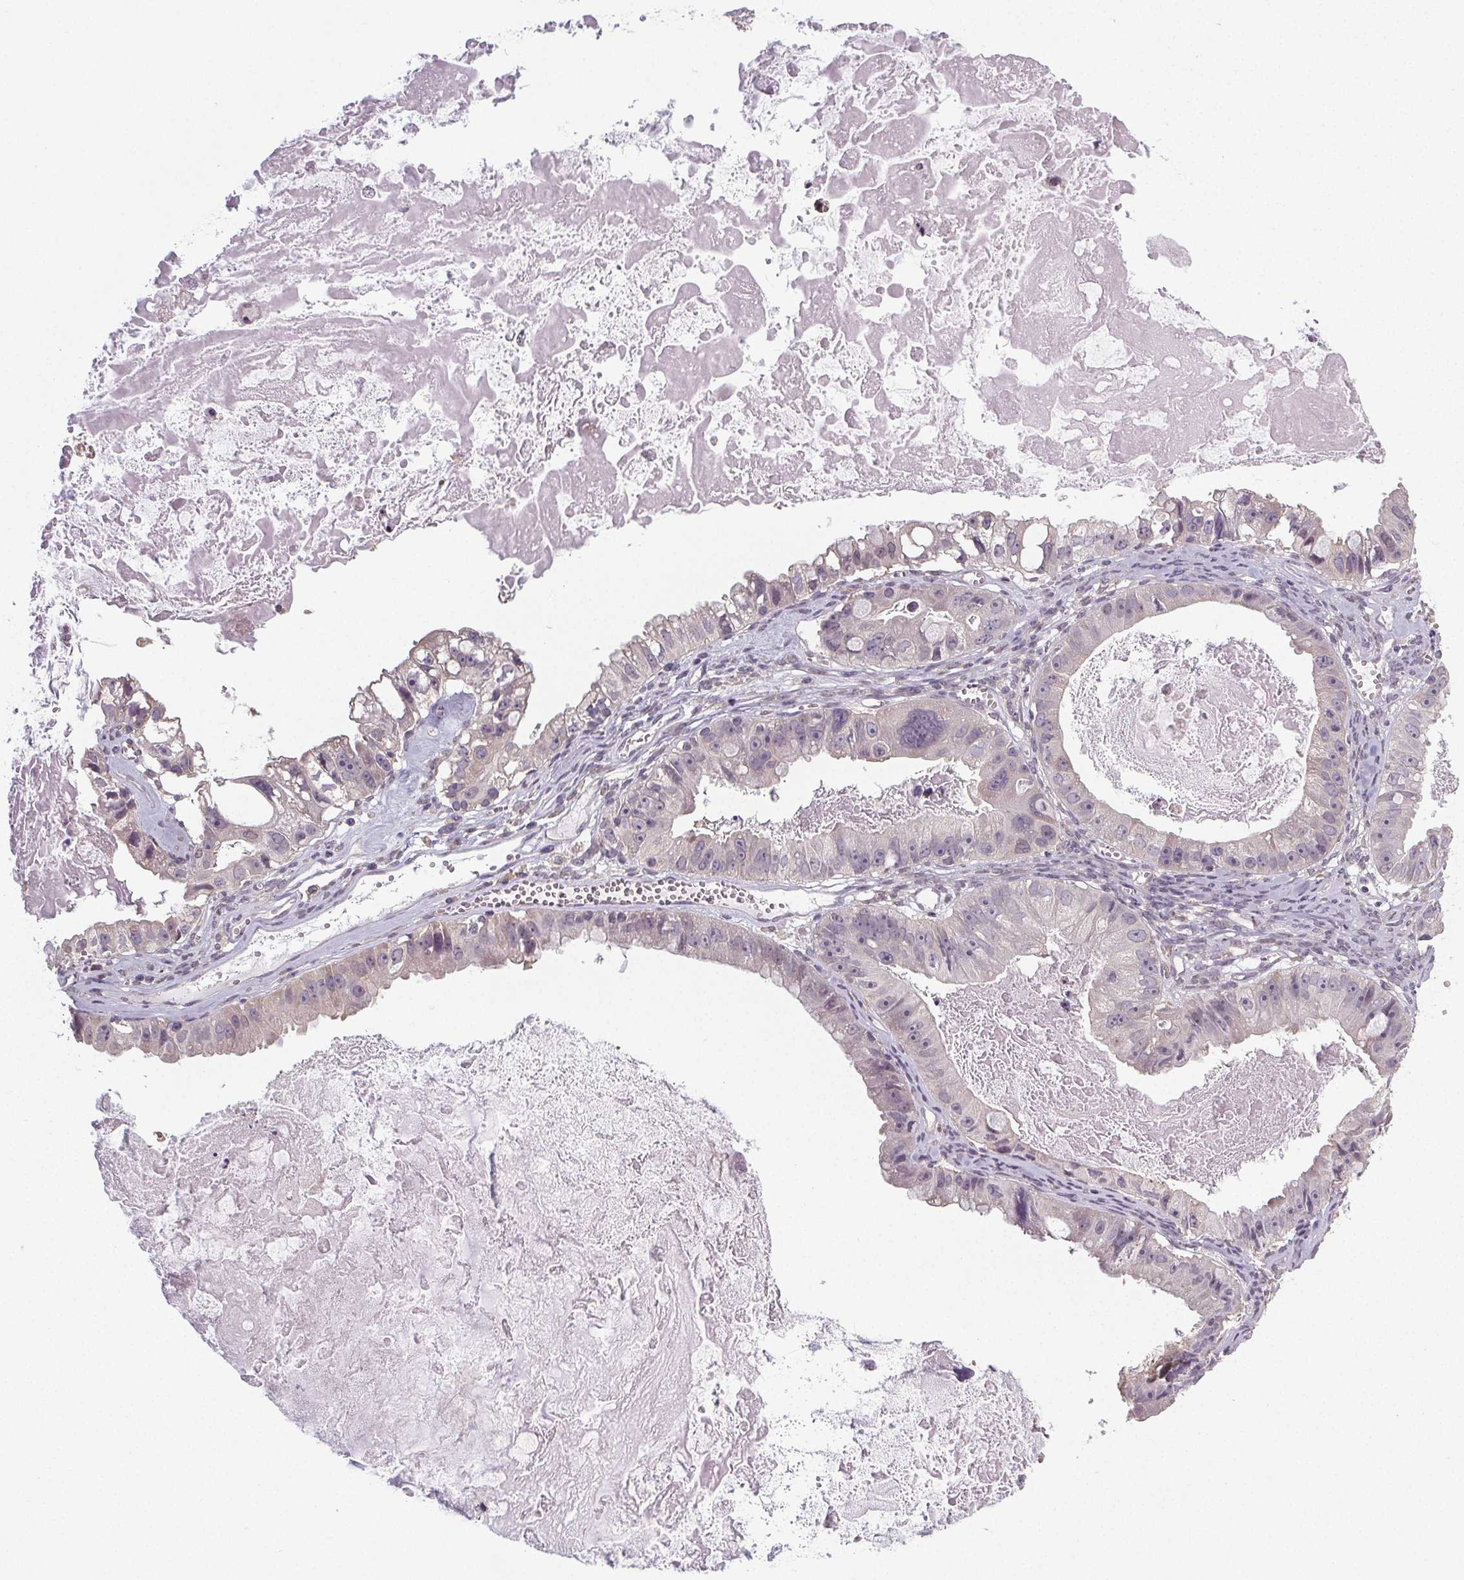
{"staining": {"intensity": "negative", "quantity": "none", "location": "none"}, "tissue": "ovarian cancer", "cell_type": "Tumor cells", "image_type": "cancer", "snomed": [{"axis": "morphology", "description": "Cystadenocarcinoma, mucinous, NOS"}, {"axis": "topography", "description": "Ovary"}], "caption": "Immunohistochemistry histopathology image of neoplastic tissue: ovarian cancer stained with DAB (3,3'-diaminobenzidine) shows no significant protein expression in tumor cells.", "gene": "SLC26A2", "patient": {"sex": "female", "age": 61}}